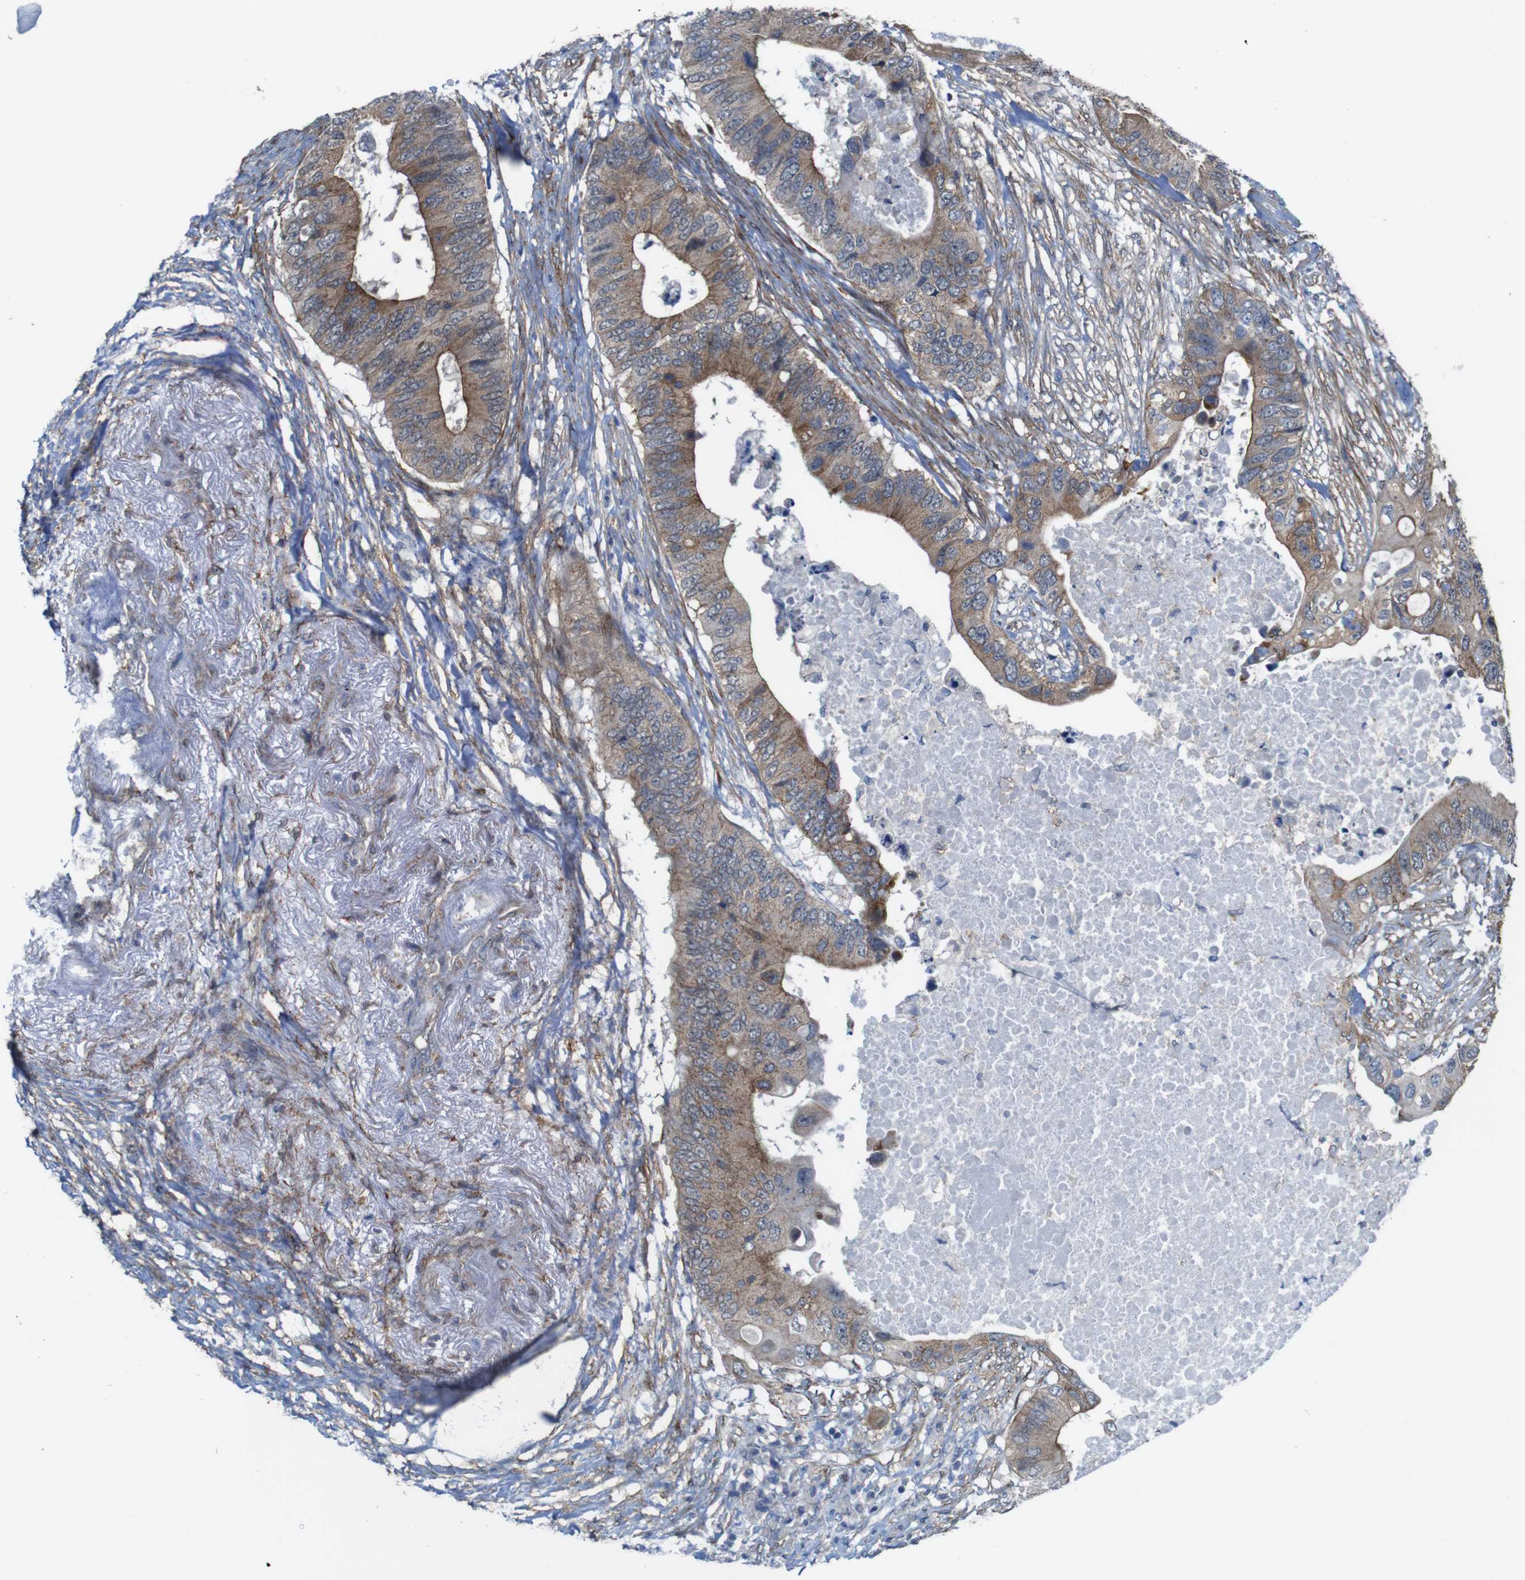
{"staining": {"intensity": "moderate", "quantity": ">75%", "location": "cytoplasmic/membranous"}, "tissue": "colorectal cancer", "cell_type": "Tumor cells", "image_type": "cancer", "snomed": [{"axis": "morphology", "description": "Adenocarcinoma, NOS"}, {"axis": "topography", "description": "Colon"}], "caption": "The micrograph displays staining of adenocarcinoma (colorectal), revealing moderate cytoplasmic/membranous protein staining (brown color) within tumor cells. (DAB (3,3'-diaminobenzidine) = brown stain, brightfield microscopy at high magnification).", "gene": "PTGER4", "patient": {"sex": "male", "age": 71}}